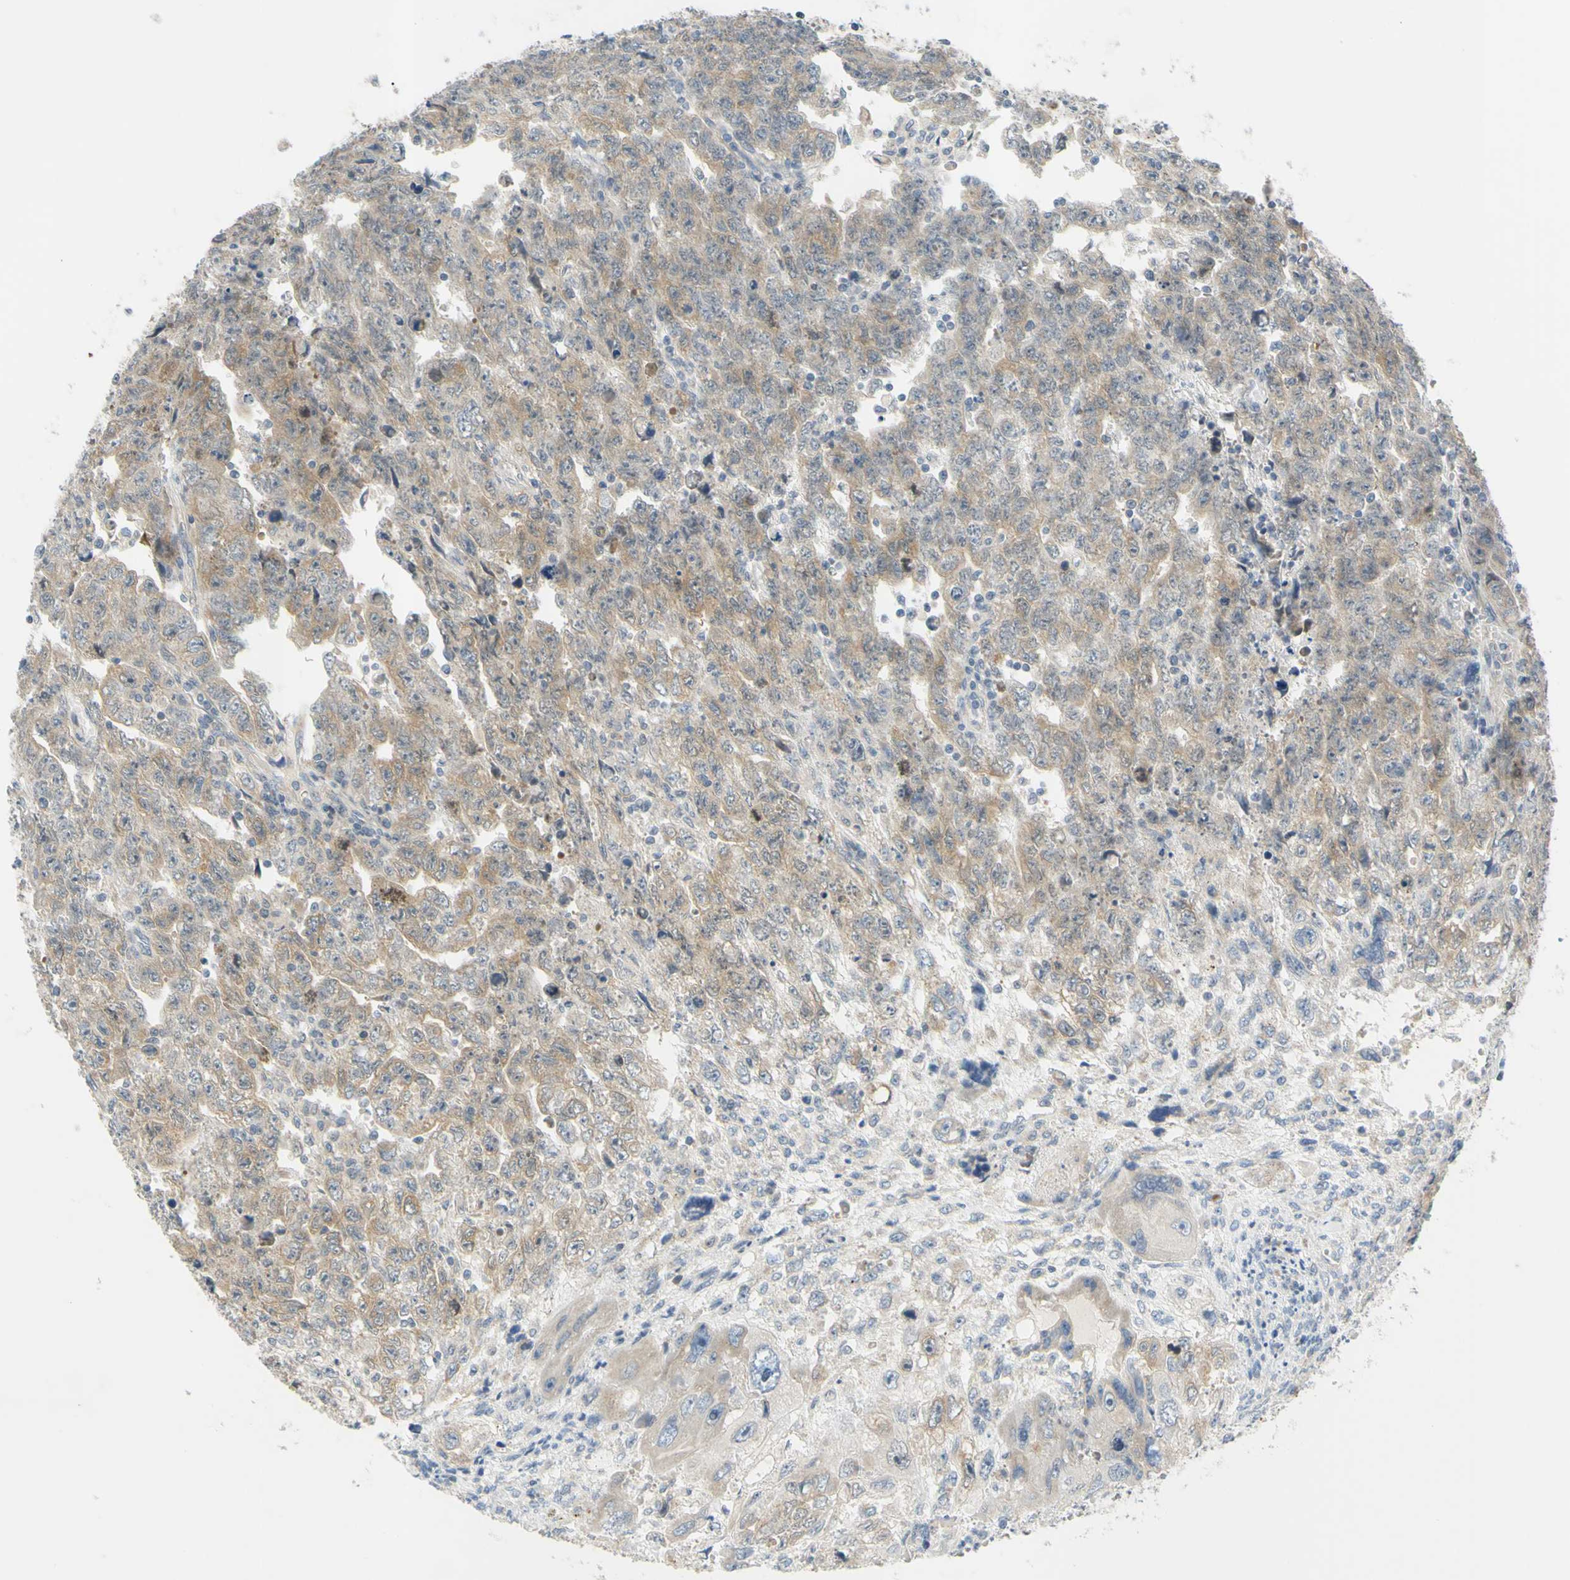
{"staining": {"intensity": "moderate", "quantity": ">75%", "location": "cytoplasmic/membranous"}, "tissue": "testis cancer", "cell_type": "Tumor cells", "image_type": "cancer", "snomed": [{"axis": "morphology", "description": "Carcinoma, Embryonal, NOS"}, {"axis": "topography", "description": "Testis"}], "caption": "Testis cancer (embryonal carcinoma) stained with a protein marker exhibits moderate staining in tumor cells.", "gene": "CCNB2", "patient": {"sex": "male", "age": 28}}